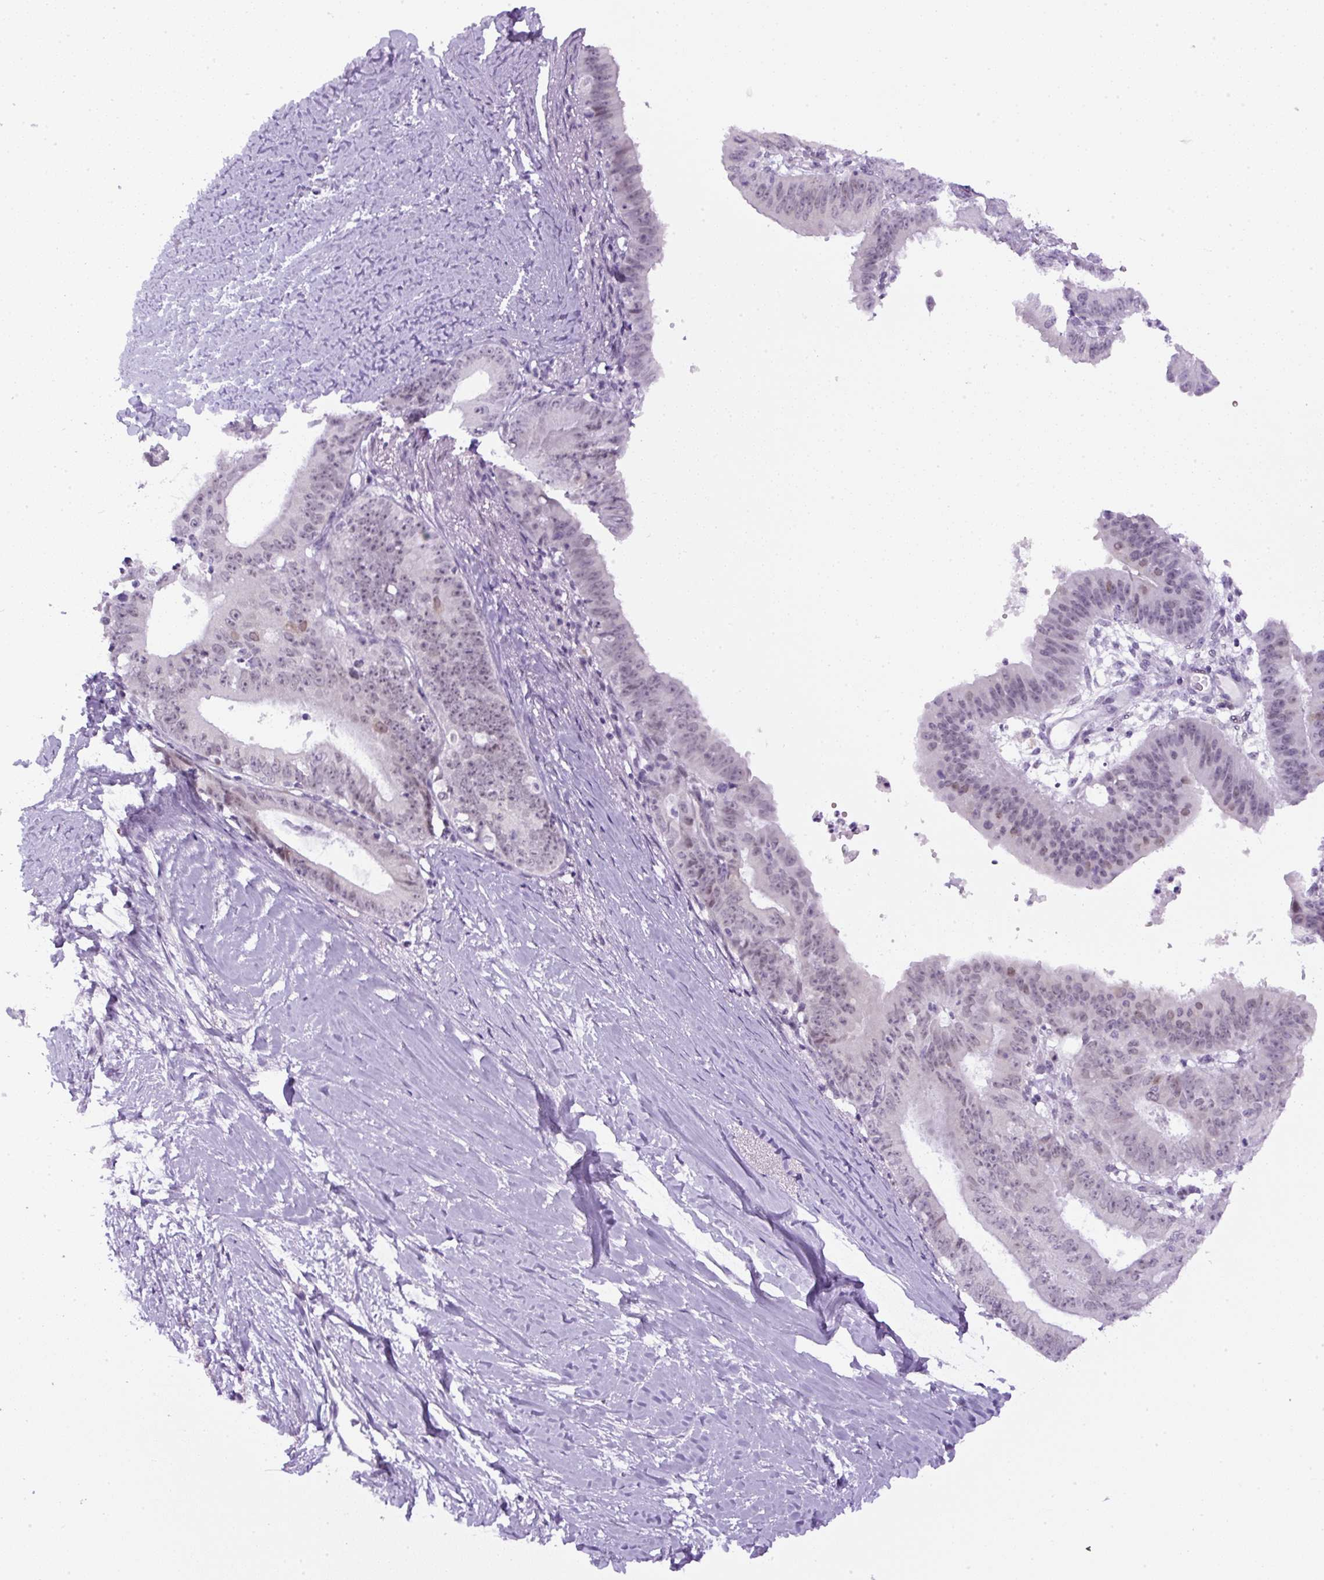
{"staining": {"intensity": "negative", "quantity": "none", "location": "none"}, "tissue": "ovarian cancer", "cell_type": "Tumor cells", "image_type": "cancer", "snomed": [{"axis": "morphology", "description": "Carcinoma, endometroid"}, {"axis": "topography", "description": "Ovary"}], "caption": "This is a micrograph of immunohistochemistry (IHC) staining of ovarian cancer, which shows no staining in tumor cells.", "gene": "RHBDD2", "patient": {"sex": "female", "age": 42}}